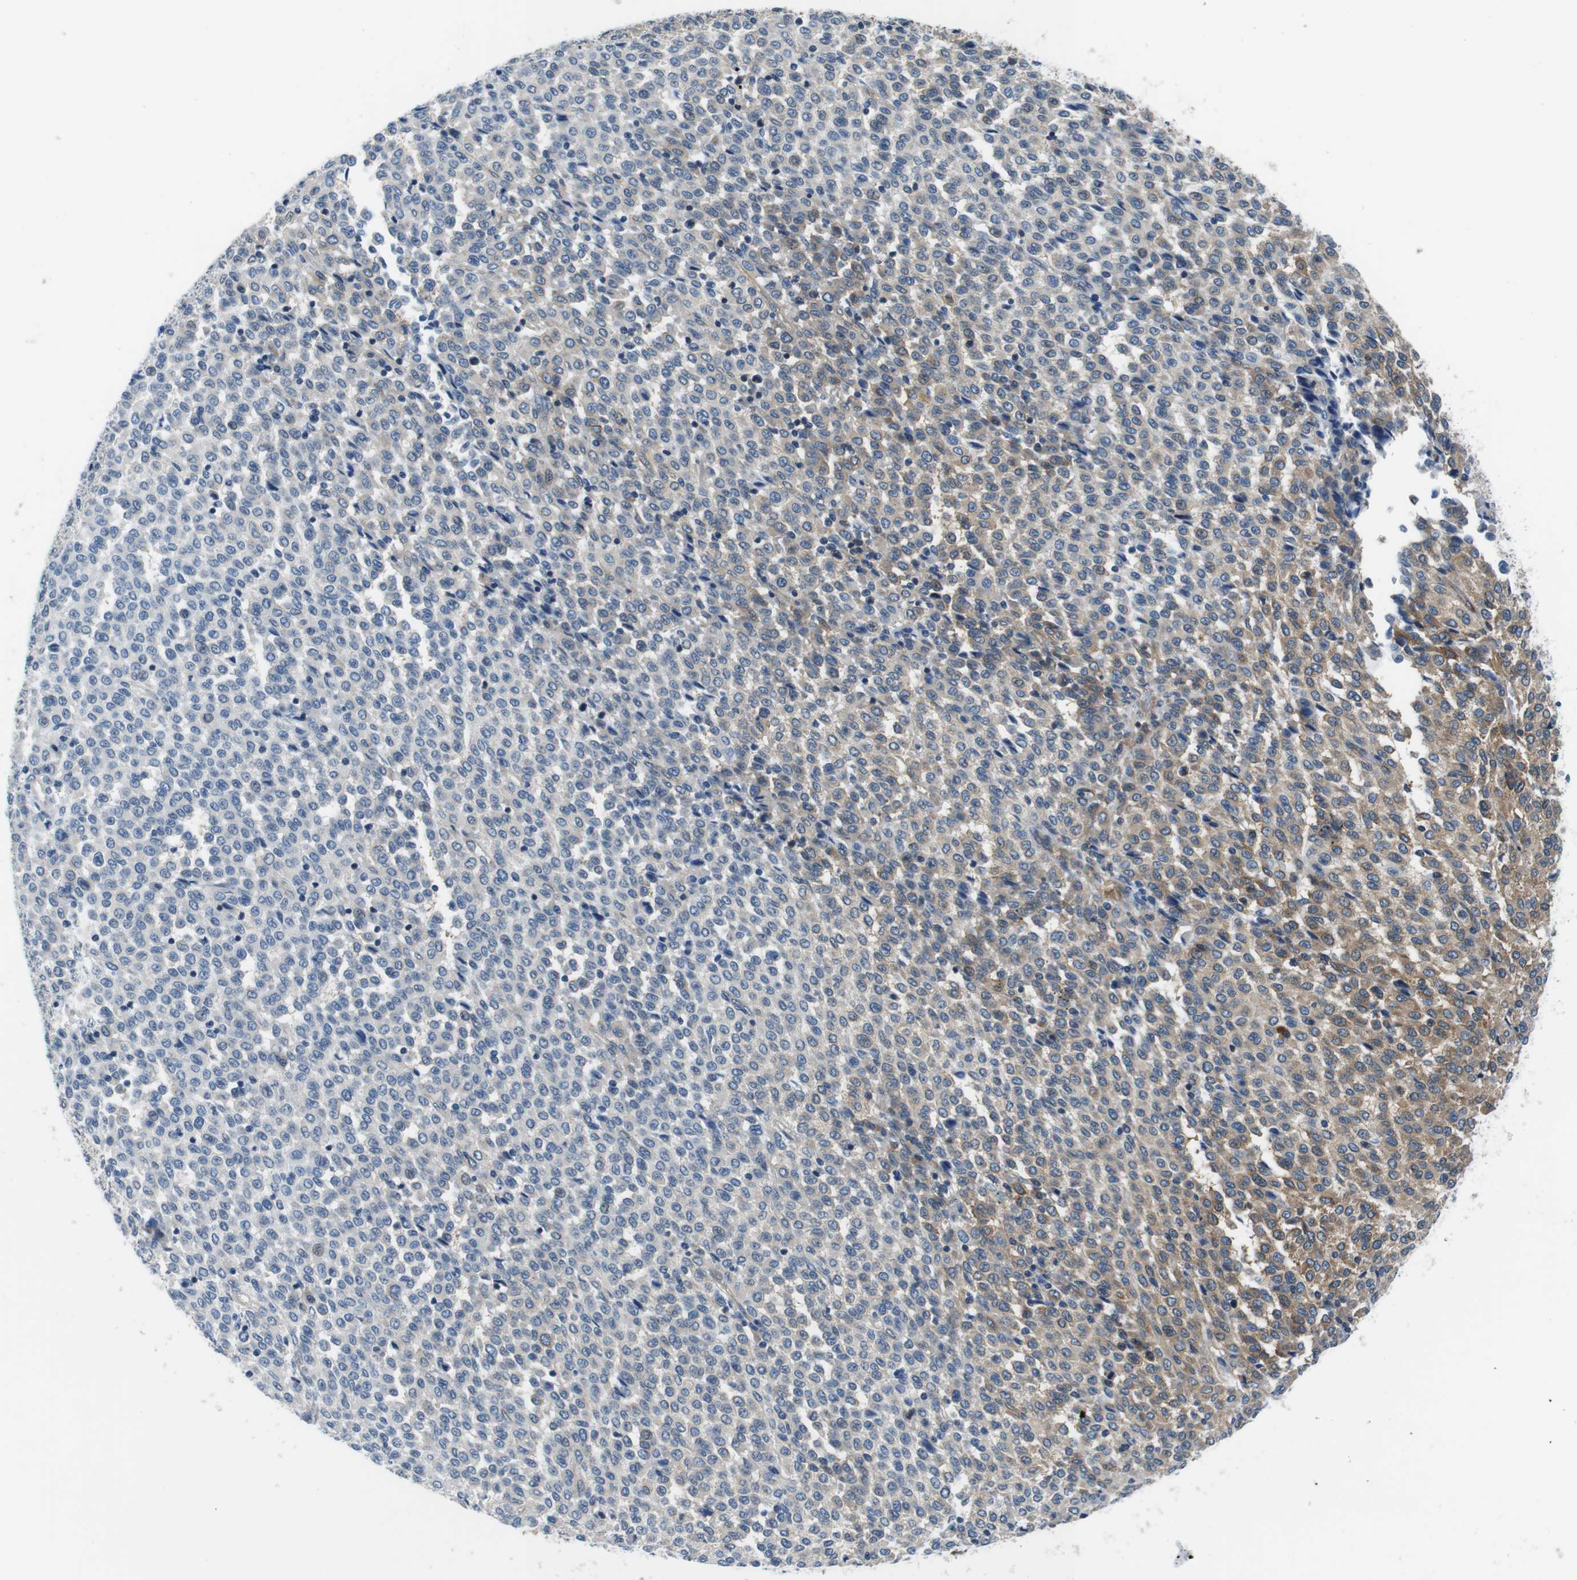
{"staining": {"intensity": "moderate", "quantity": "<25%", "location": "cytoplasmic/membranous"}, "tissue": "melanoma", "cell_type": "Tumor cells", "image_type": "cancer", "snomed": [{"axis": "morphology", "description": "Malignant melanoma, Metastatic site"}, {"axis": "topography", "description": "Pancreas"}], "caption": "A low amount of moderate cytoplasmic/membranous staining is present in about <25% of tumor cells in malignant melanoma (metastatic site) tissue. The staining is performed using DAB (3,3'-diaminobenzidine) brown chromogen to label protein expression. The nuclei are counter-stained blue using hematoxylin.", "gene": "EIF2B5", "patient": {"sex": "female", "age": 30}}